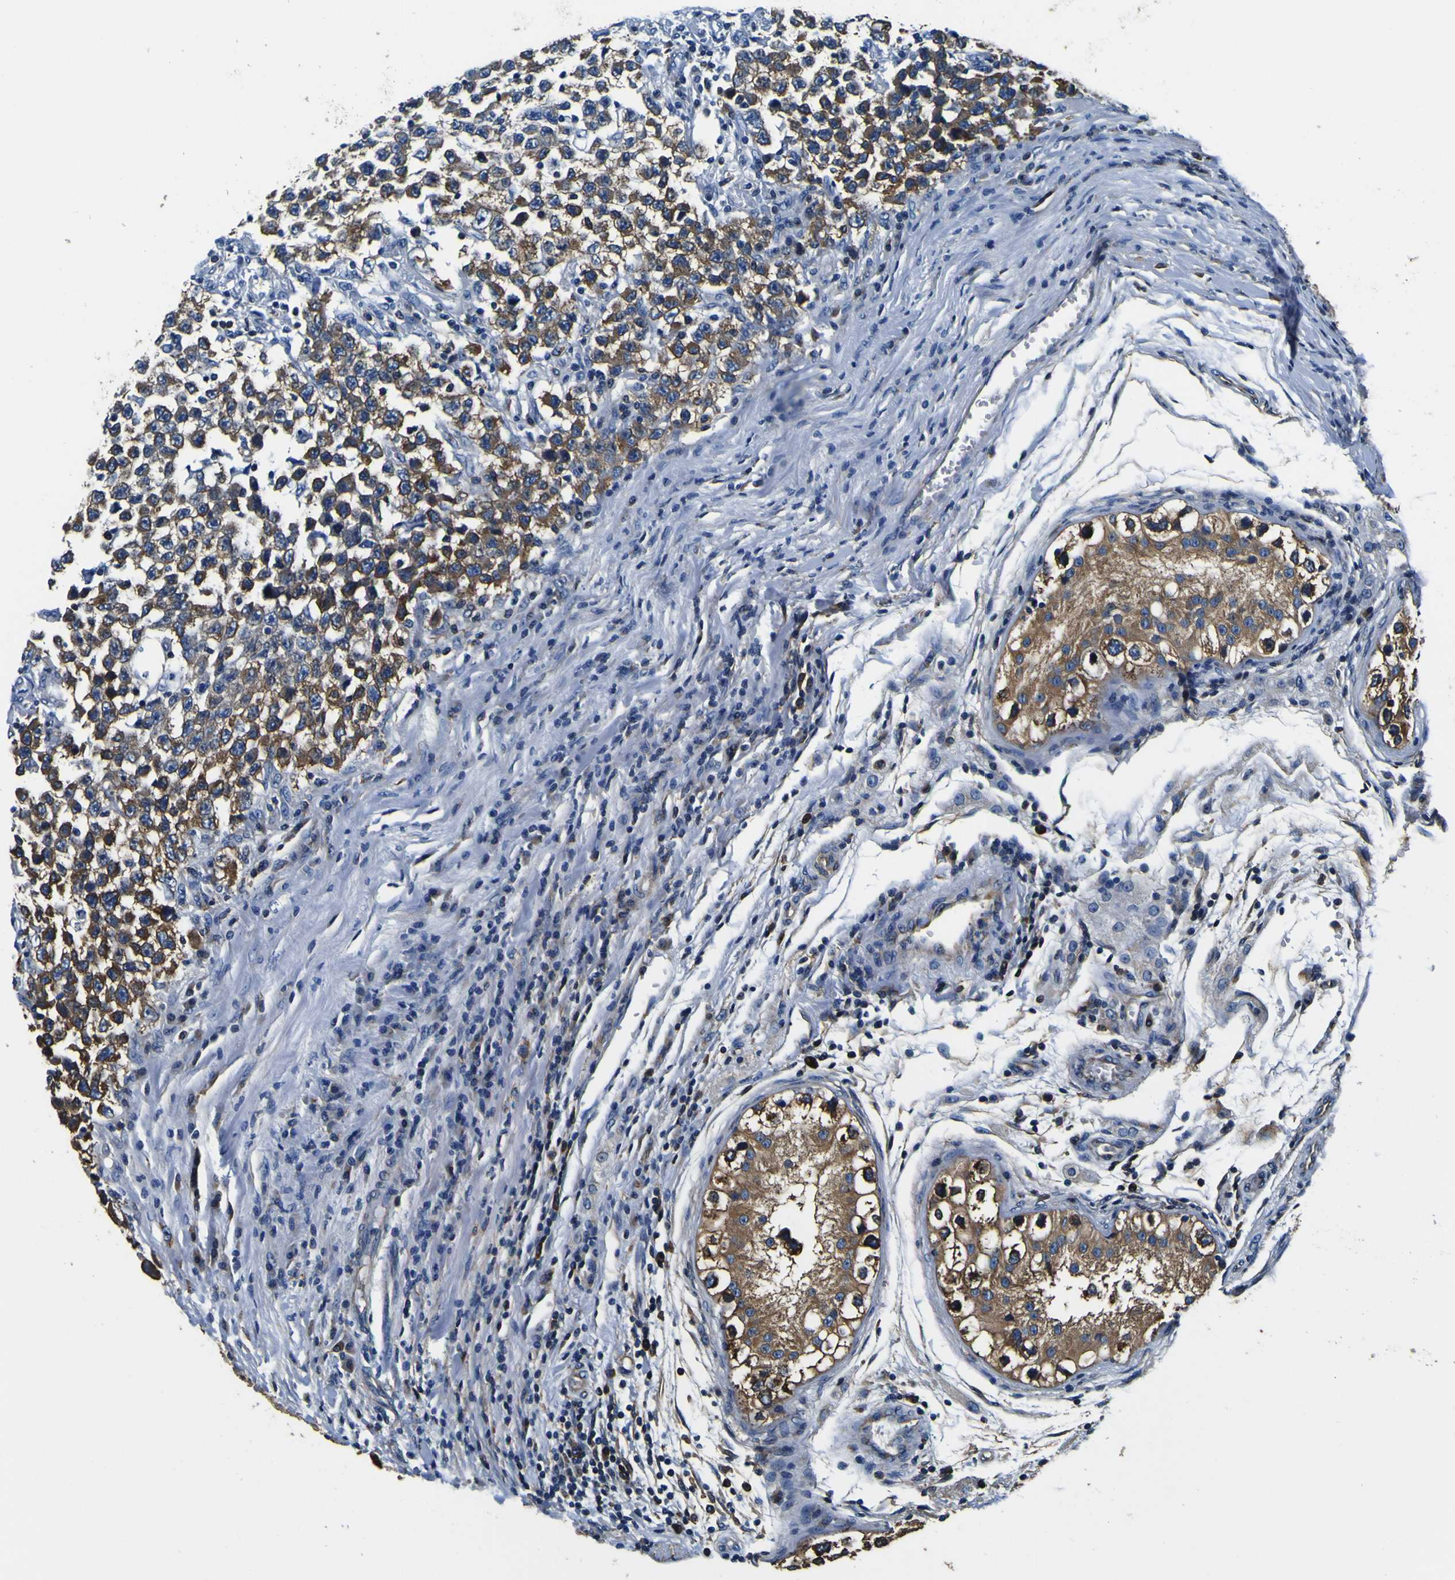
{"staining": {"intensity": "moderate", "quantity": ">75%", "location": "cytoplasmic/membranous"}, "tissue": "testis cancer", "cell_type": "Tumor cells", "image_type": "cancer", "snomed": [{"axis": "morphology", "description": "Carcinoma, Embryonal, NOS"}, {"axis": "topography", "description": "Testis"}], "caption": "This micrograph reveals immunohistochemistry (IHC) staining of testis cancer, with medium moderate cytoplasmic/membranous staining in approximately >75% of tumor cells.", "gene": "TUBA1B", "patient": {"sex": "male", "age": 21}}